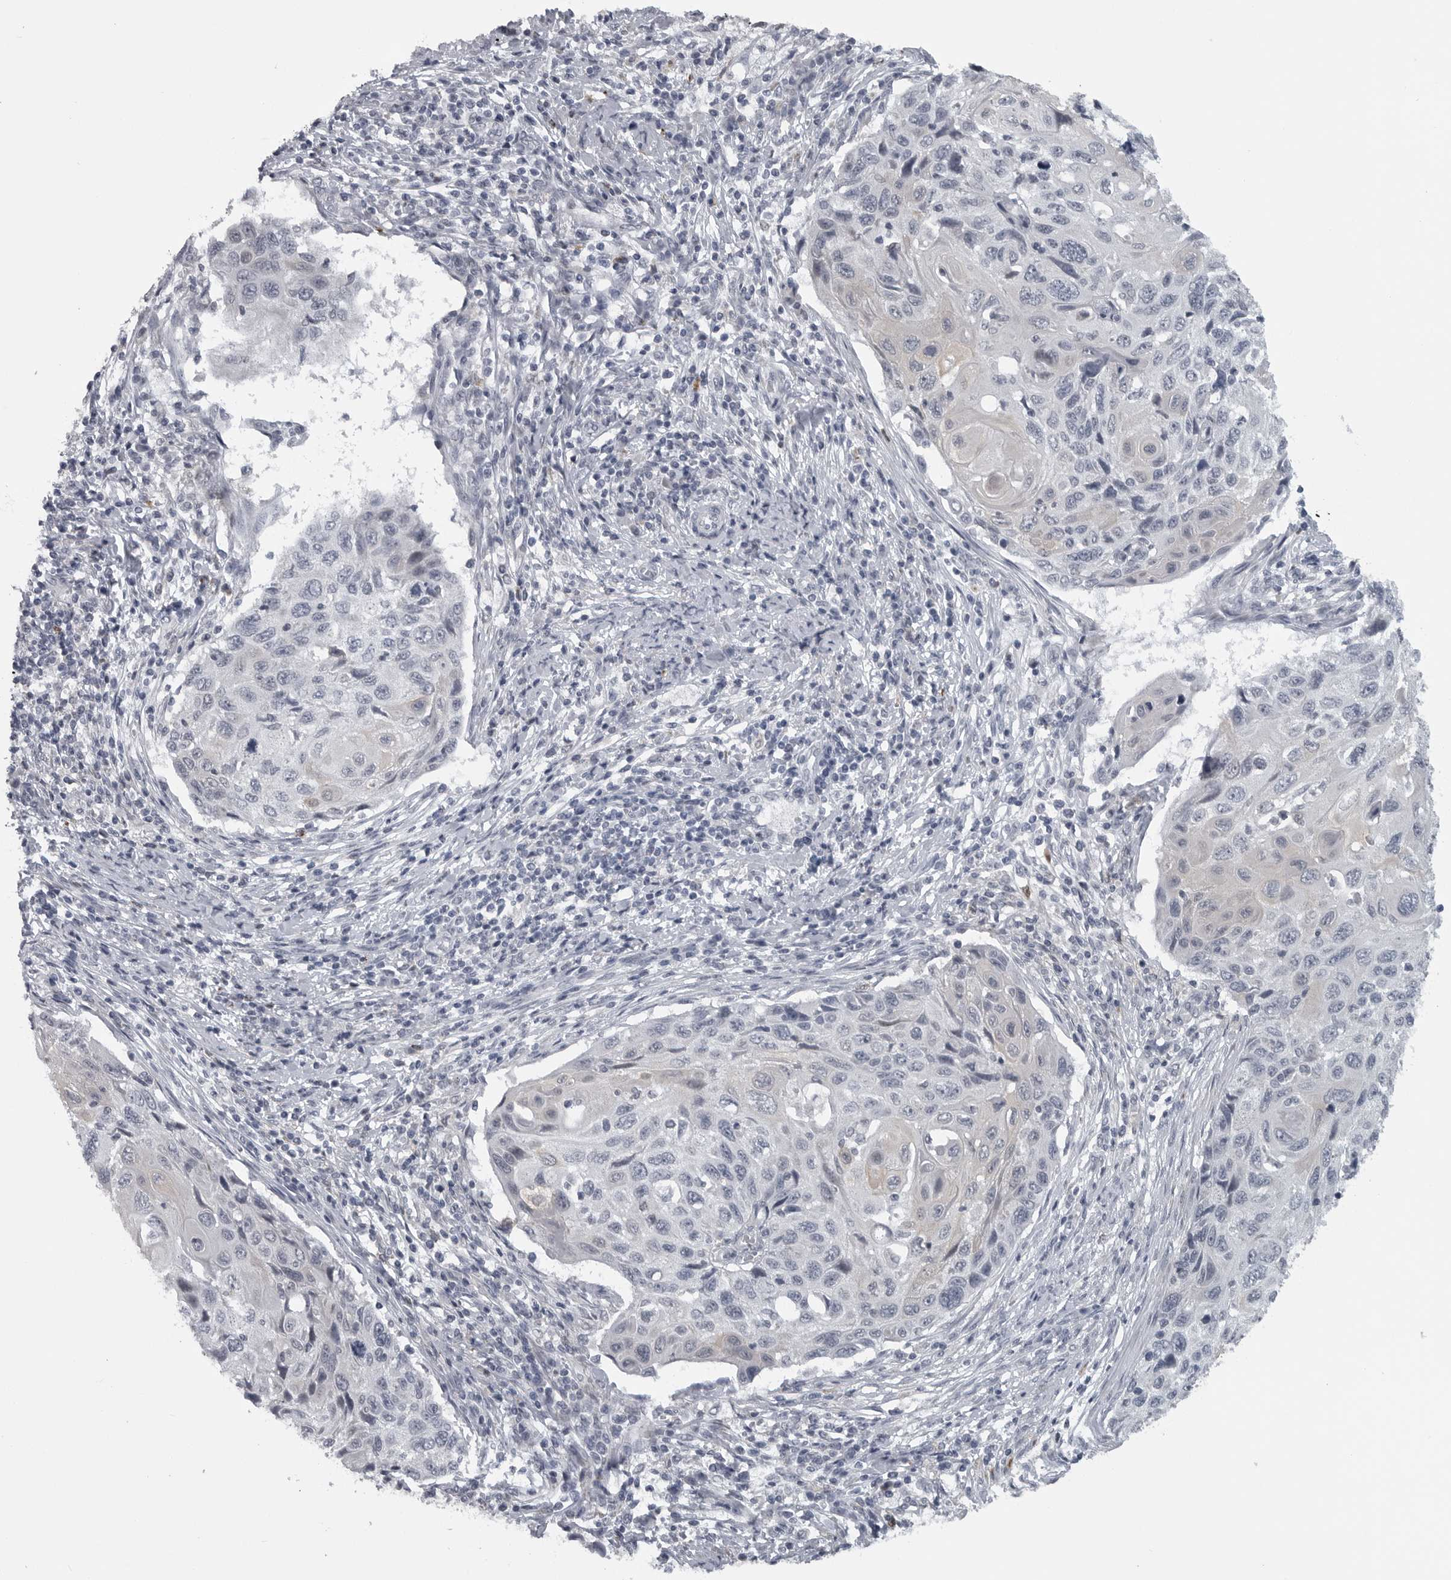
{"staining": {"intensity": "negative", "quantity": "none", "location": "none"}, "tissue": "cervical cancer", "cell_type": "Tumor cells", "image_type": "cancer", "snomed": [{"axis": "morphology", "description": "Squamous cell carcinoma, NOS"}, {"axis": "topography", "description": "Cervix"}], "caption": "Tumor cells show no significant protein positivity in squamous cell carcinoma (cervical). (DAB (3,3'-diaminobenzidine) immunohistochemistry with hematoxylin counter stain).", "gene": "LYSMD1", "patient": {"sex": "female", "age": 70}}